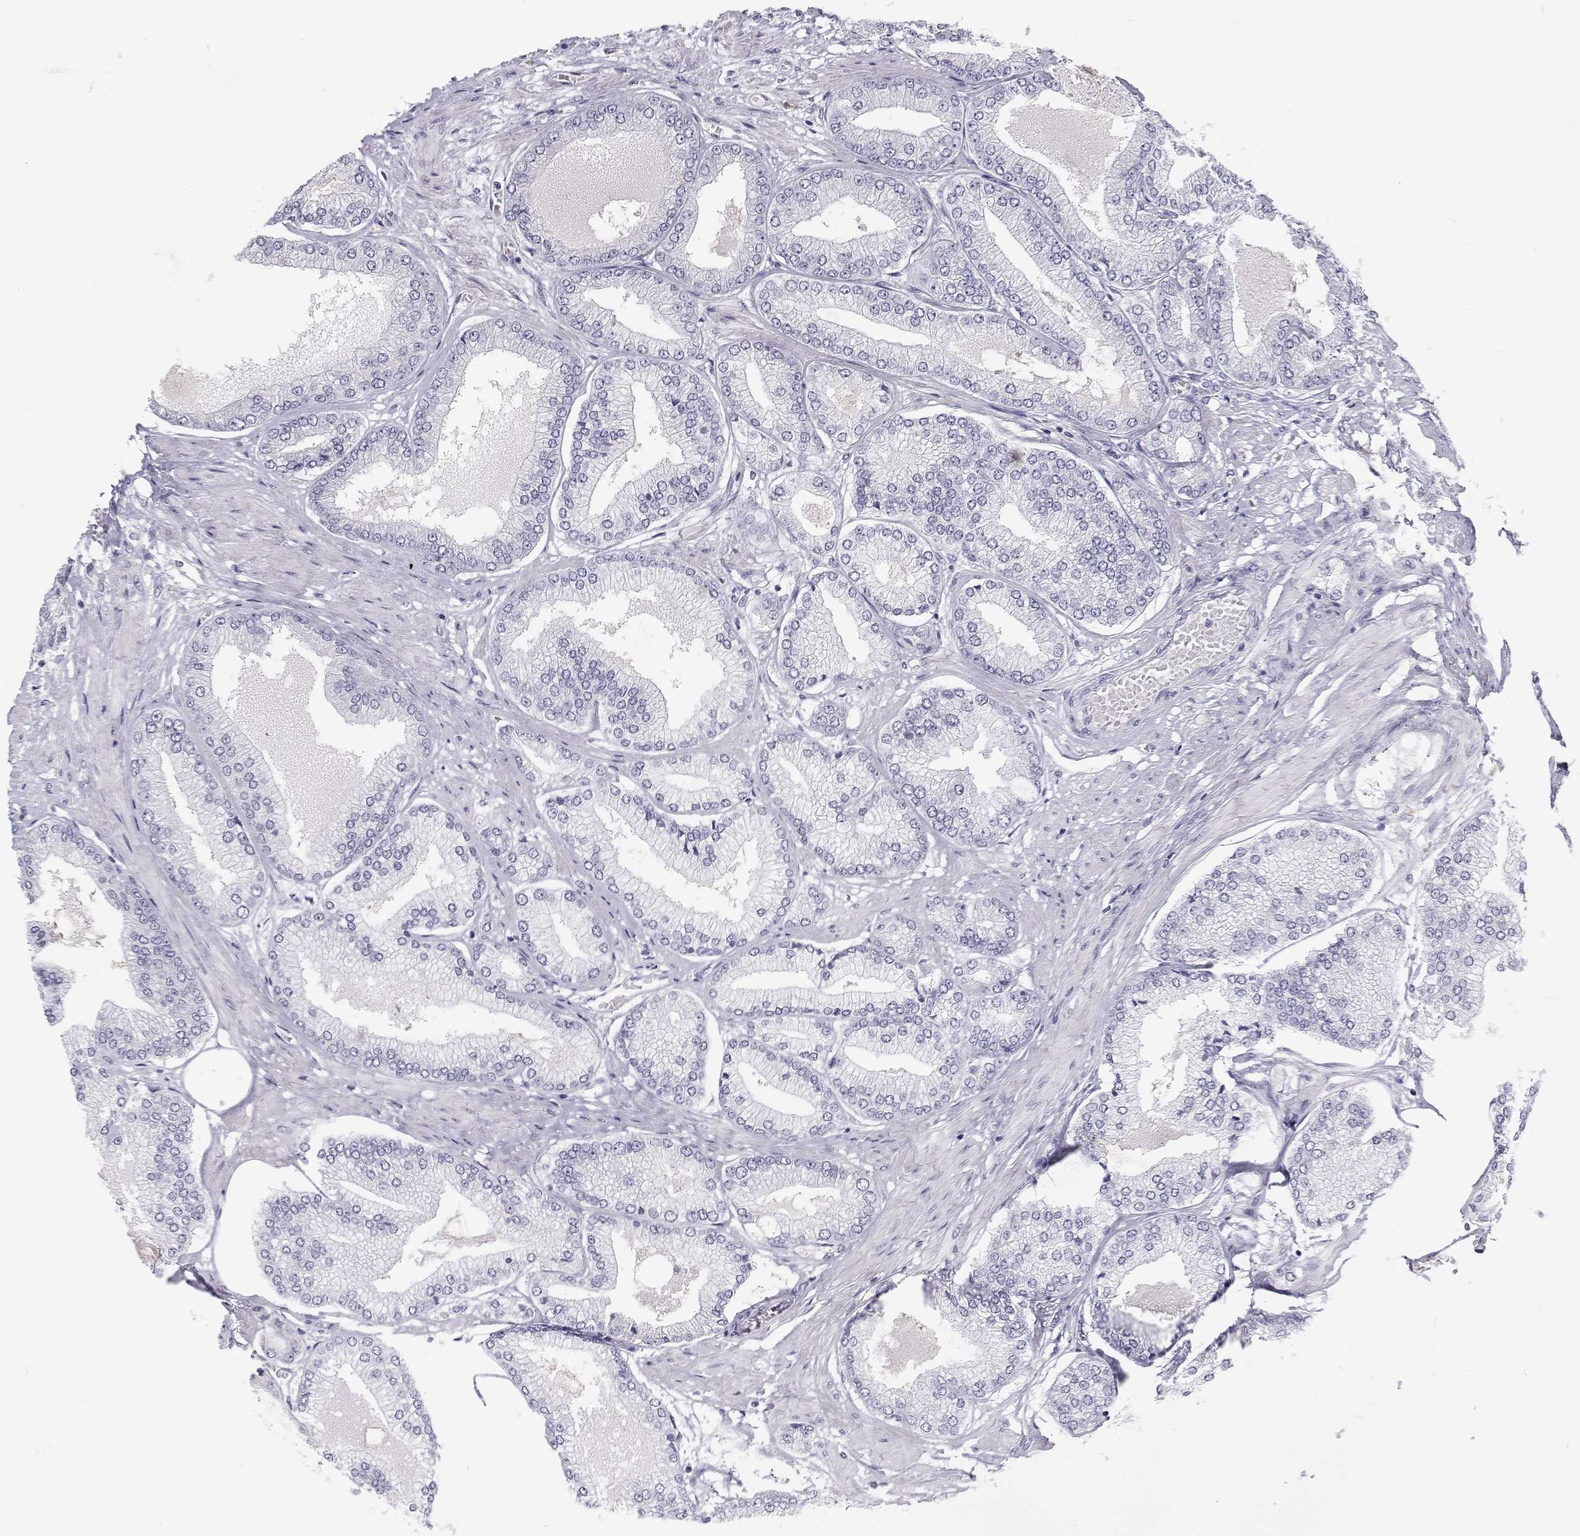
{"staining": {"intensity": "negative", "quantity": "none", "location": "none"}, "tissue": "prostate cancer", "cell_type": "Tumor cells", "image_type": "cancer", "snomed": [{"axis": "morphology", "description": "Adenocarcinoma, Low grade"}, {"axis": "topography", "description": "Prostate"}], "caption": "Immunohistochemistry image of neoplastic tissue: low-grade adenocarcinoma (prostate) stained with DAB (3,3'-diaminobenzidine) exhibits no significant protein positivity in tumor cells. (Brightfield microscopy of DAB immunohistochemistry at high magnification).", "gene": "TTN", "patient": {"sex": "male", "age": 55}}